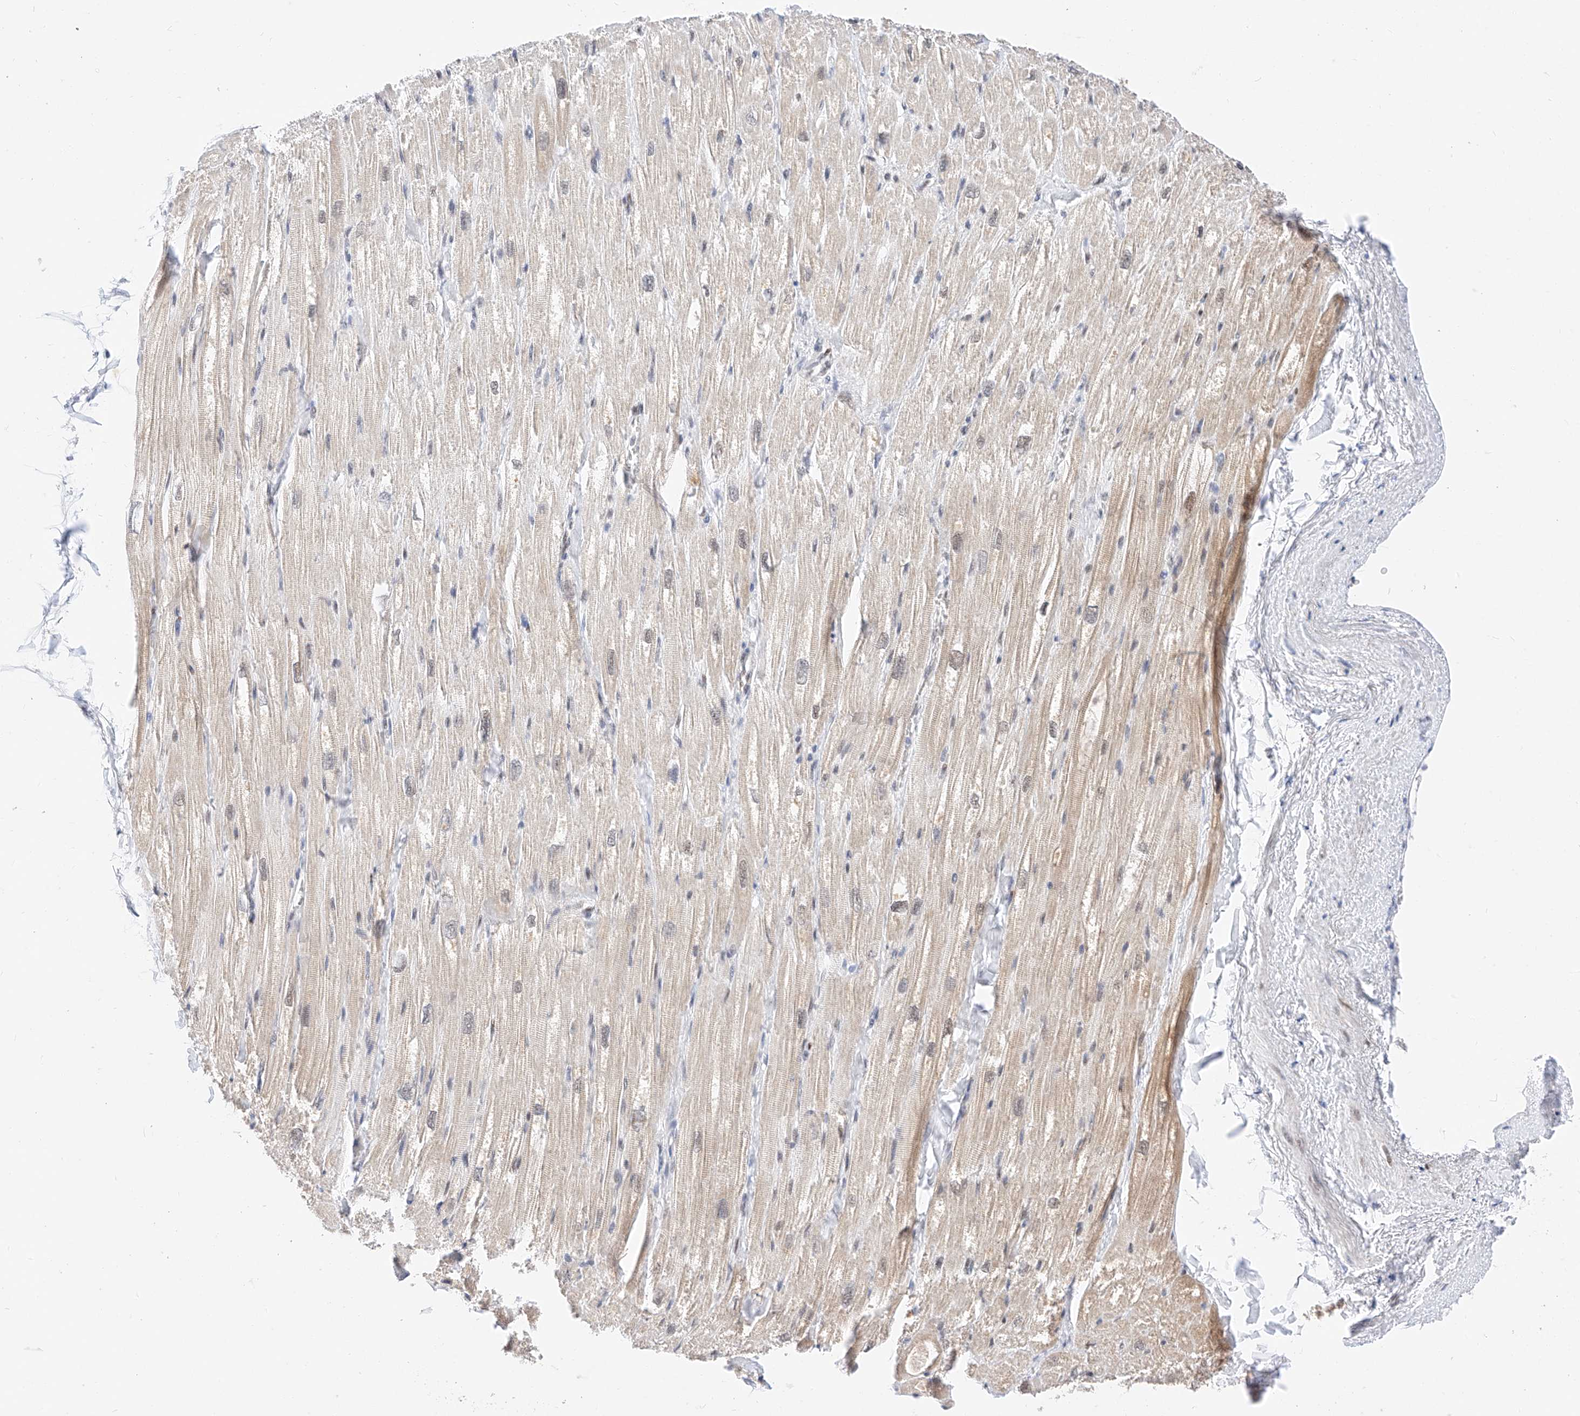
{"staining": {"intensity": "moderate", "quantity": "25%-75%", "location": "cytoplasmic/membranous"}, "tissue": "heart muscle", "cell_type": "Cardiomyocytes", "image_type": "normal", "snomed": [{"axis": "morphology", "description": "Normal tissue, NOS"}, {"axis": "topography", "description": "Heart"}], "caption": "Heart muscle stained for a protein reveals moderate cytoplasmic/membranous positivity in cardiomyocytes.", "gene": "KCNJ1", "patient": {"sex": "male", "age": 50}}